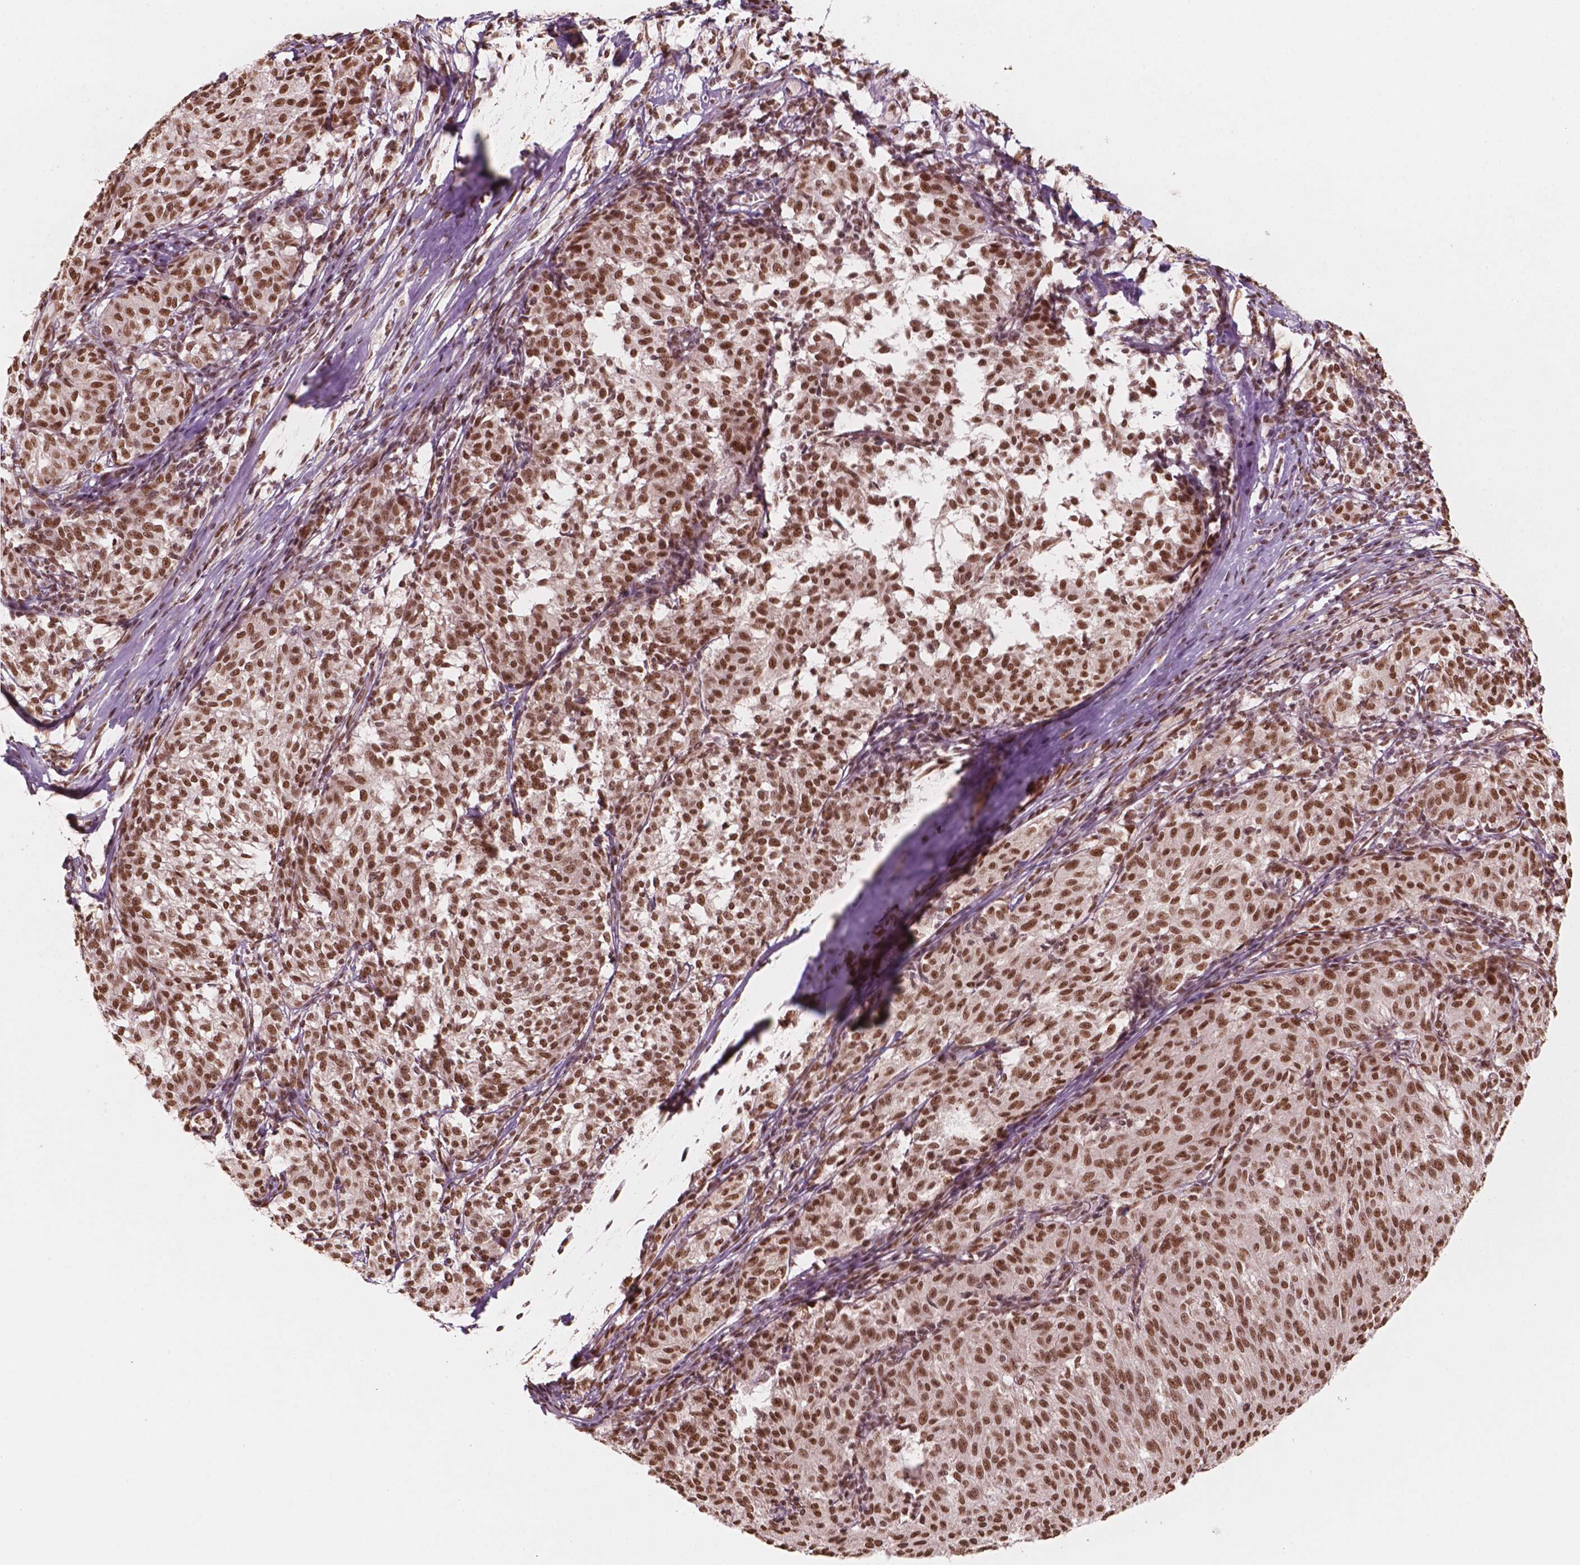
{"staining": {"intensity": "moderate", "quantity": ">75%", "location": "nuclear"}, "tissue": "melanoma", "cell_type": "Tumor cells", "image_type": "cancer", "snomed": [{"axis": "morphology", "description": "Malignant melanoma, NOS"}, {"axis": "topography", "description": "Skin"}], "caption": "Immunohistochemistry photomicrograph of malignant melanoma stained for a protein (brown), which displays medium levels of moderate nuclear positivity in about >75% of tumor cells.", "gene": "GTF3C5", "patient": {"sex": "female", "age": 72}}